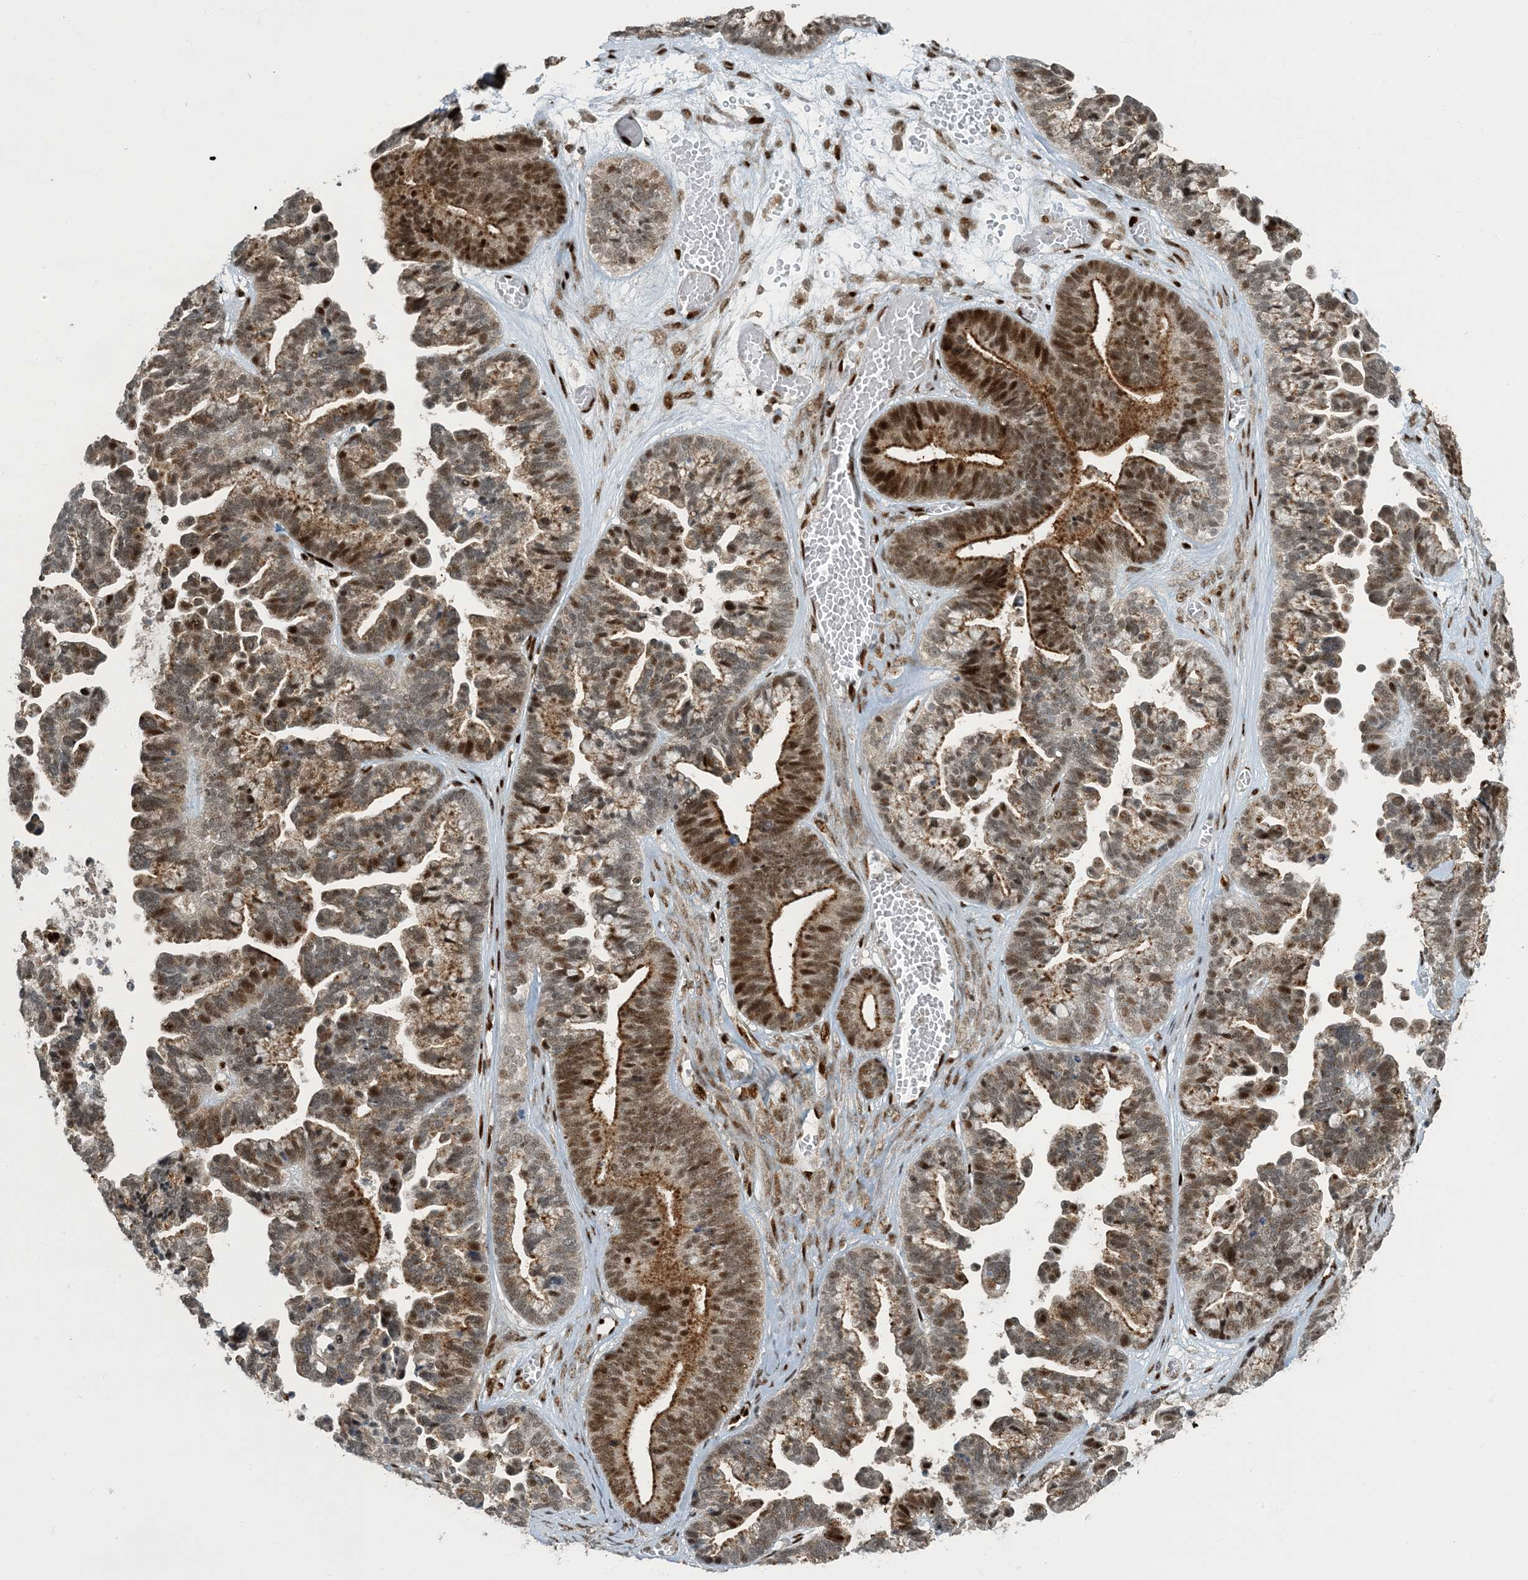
{"staining": {"intensity": "strong", "quantity": ">75%", "location": "cytoplasmic/membranous,nuclear"}, "tissue": "ovarian cancer", "cell_type": "Tumor cells", "image_type": "cancer", "snomed": [{"axis": "morphology", "description": "Cystadenocarcinoma, serous, NOS"}, {"axis": "topography", "description": "Ovary"}], "caption": "A photomicrograph of serous cystadenocarcinoma (ovarian) stained for a protein demonstrates strong cytoplasmic/membranous and nuclear brown staining in tumor cells. Ihc stains the protein of interest in brown and the nuclei are stained blue.", "gene": "MBD1", "patient": {"sex": "female", "age": 56}}